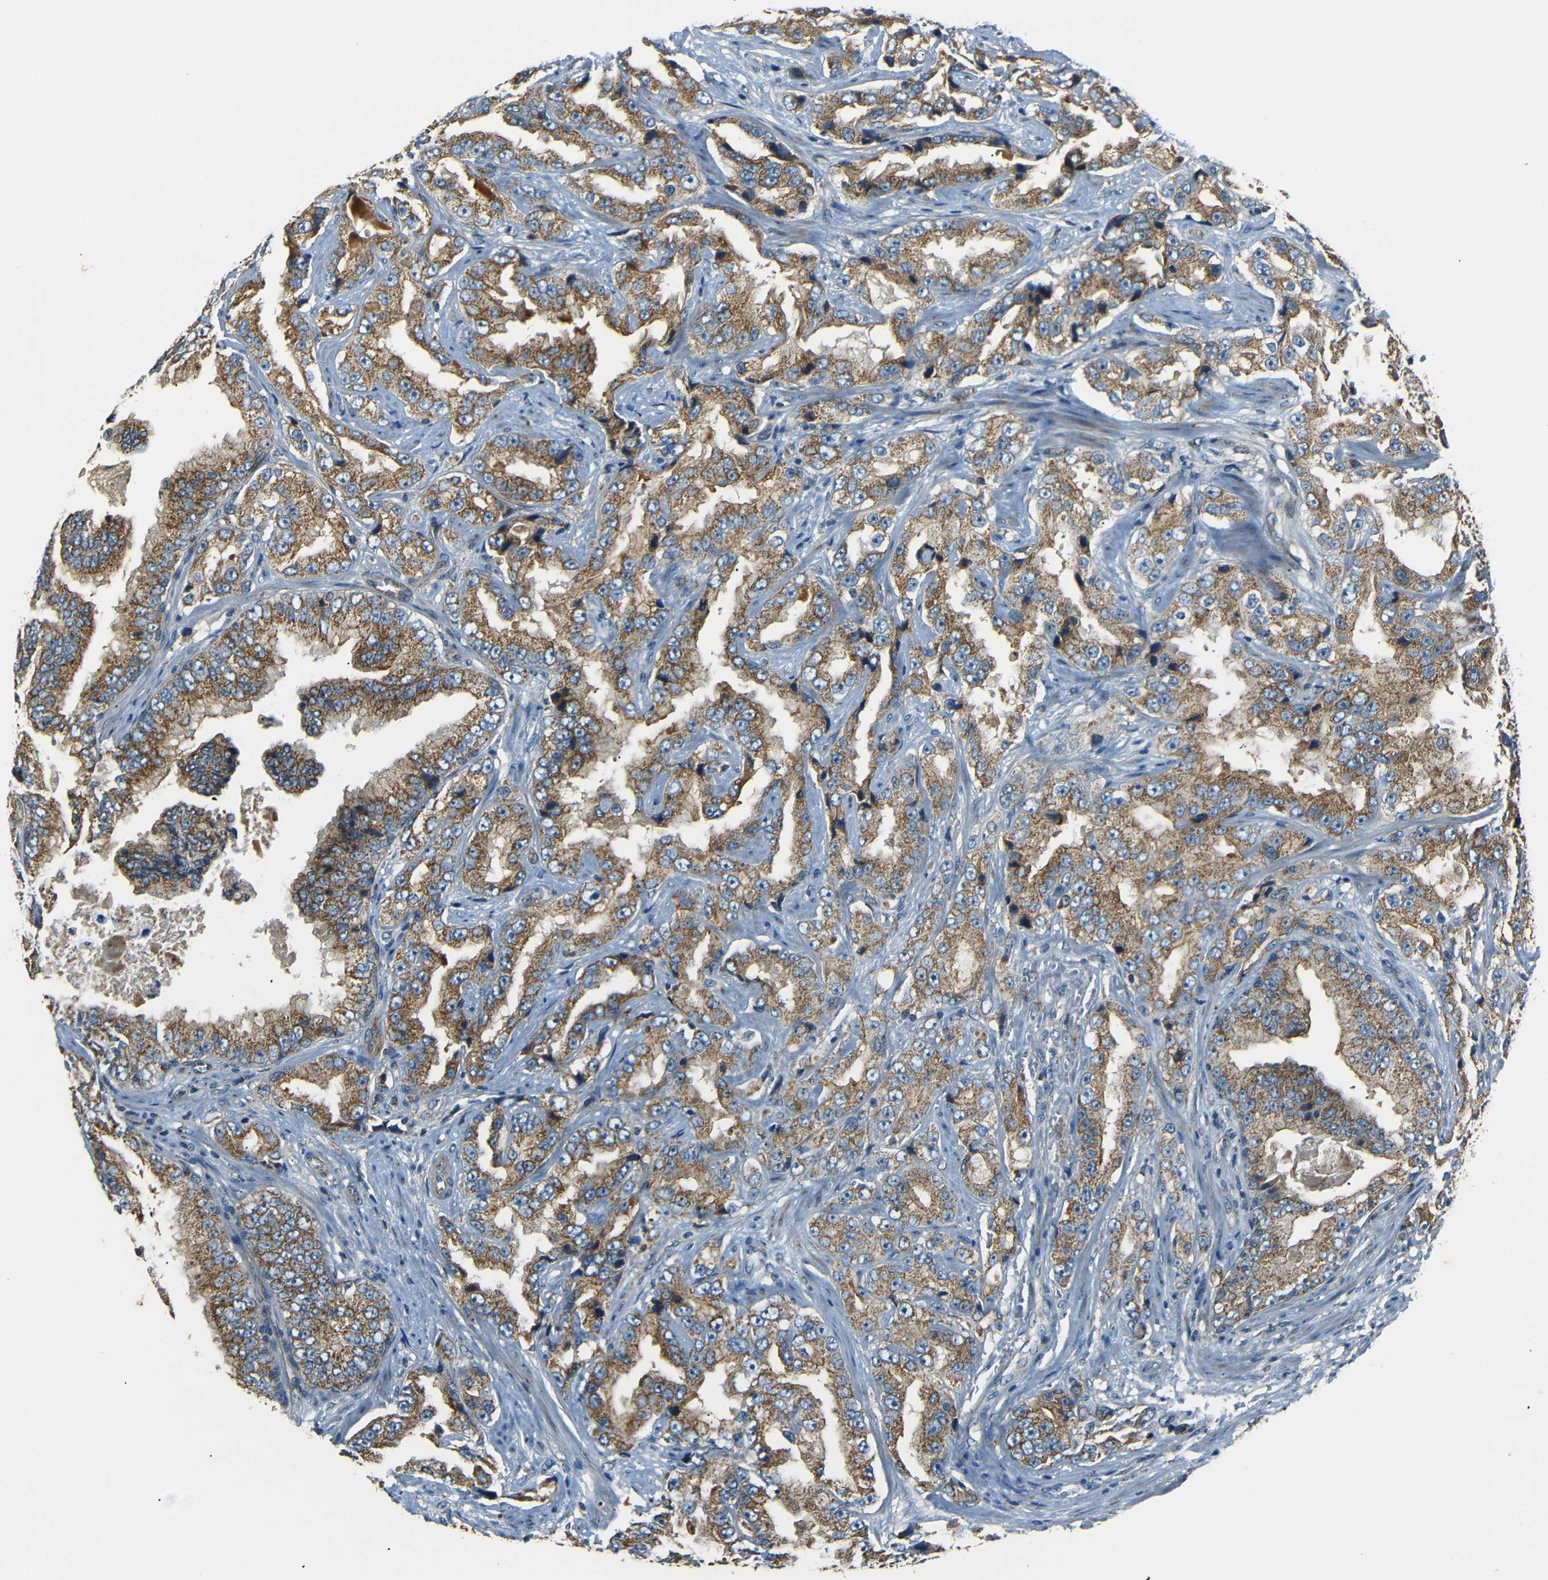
{"staining": {"intensity": "moderate", "quantity": ">75%", "location": "cytoplasmic/membranous"}, "tissue": "prostate cancer", "cell_type": "Tumor cells", "image_type": "cancer", "snomed": [{"axis": "morphology", "description": "Adenocarcinoma, High grade"}, {"axis": "topography", "description": "Prostate"}], "caption": "Immunohistochemical staining of human prostate cancer shows medium levels of moderate cytoplasmic/membranous protein staining in about >75% of tumor cells.", "gene": "NETO2", "patient": {"sex": "male", "age": 73}}